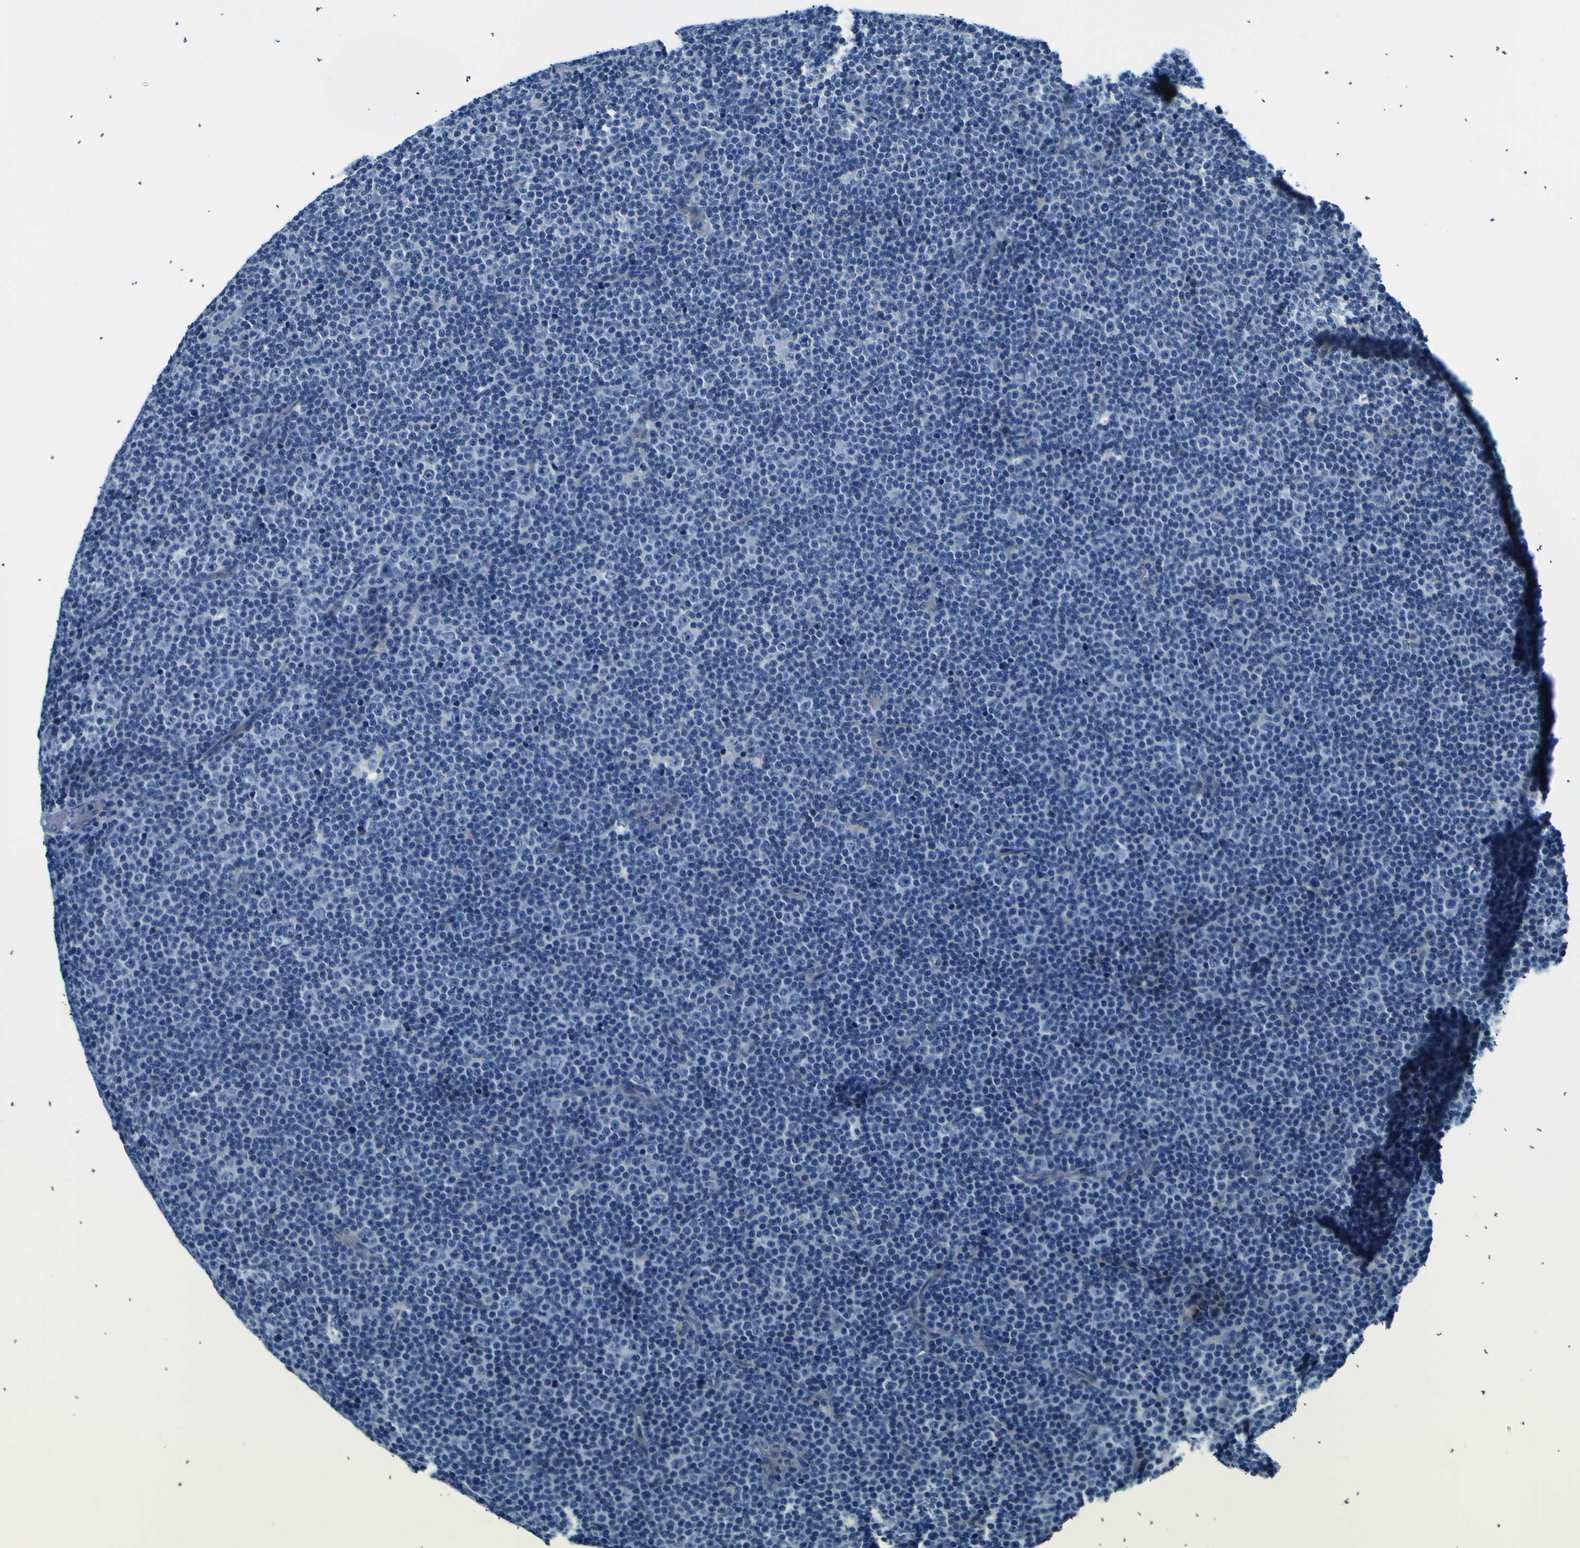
{"staining": {"intensity": "negative", "quantity": "none", "location": "none"}, "tissue": "lymphoma", "cell_type": "Tumor cells", "image_type": "cancer", "snomed": [{"axis": "morphology", "description": "Malignant lymphoma, non-Hodgkin's type, Low grade"}, {"axis": "topography", "description": "Lymph node"}], "caption": "Immunohistochemistry histopathology image of human low-grade malignant lymphoma, non-Hodgkin's type stained for a protein (brown), which reveals no expression in tumor cells. (DAB IHC with hematoxylin counter stain).", "gene": "ADGRA2", "patient": {"sex": "female", "age": 67}}